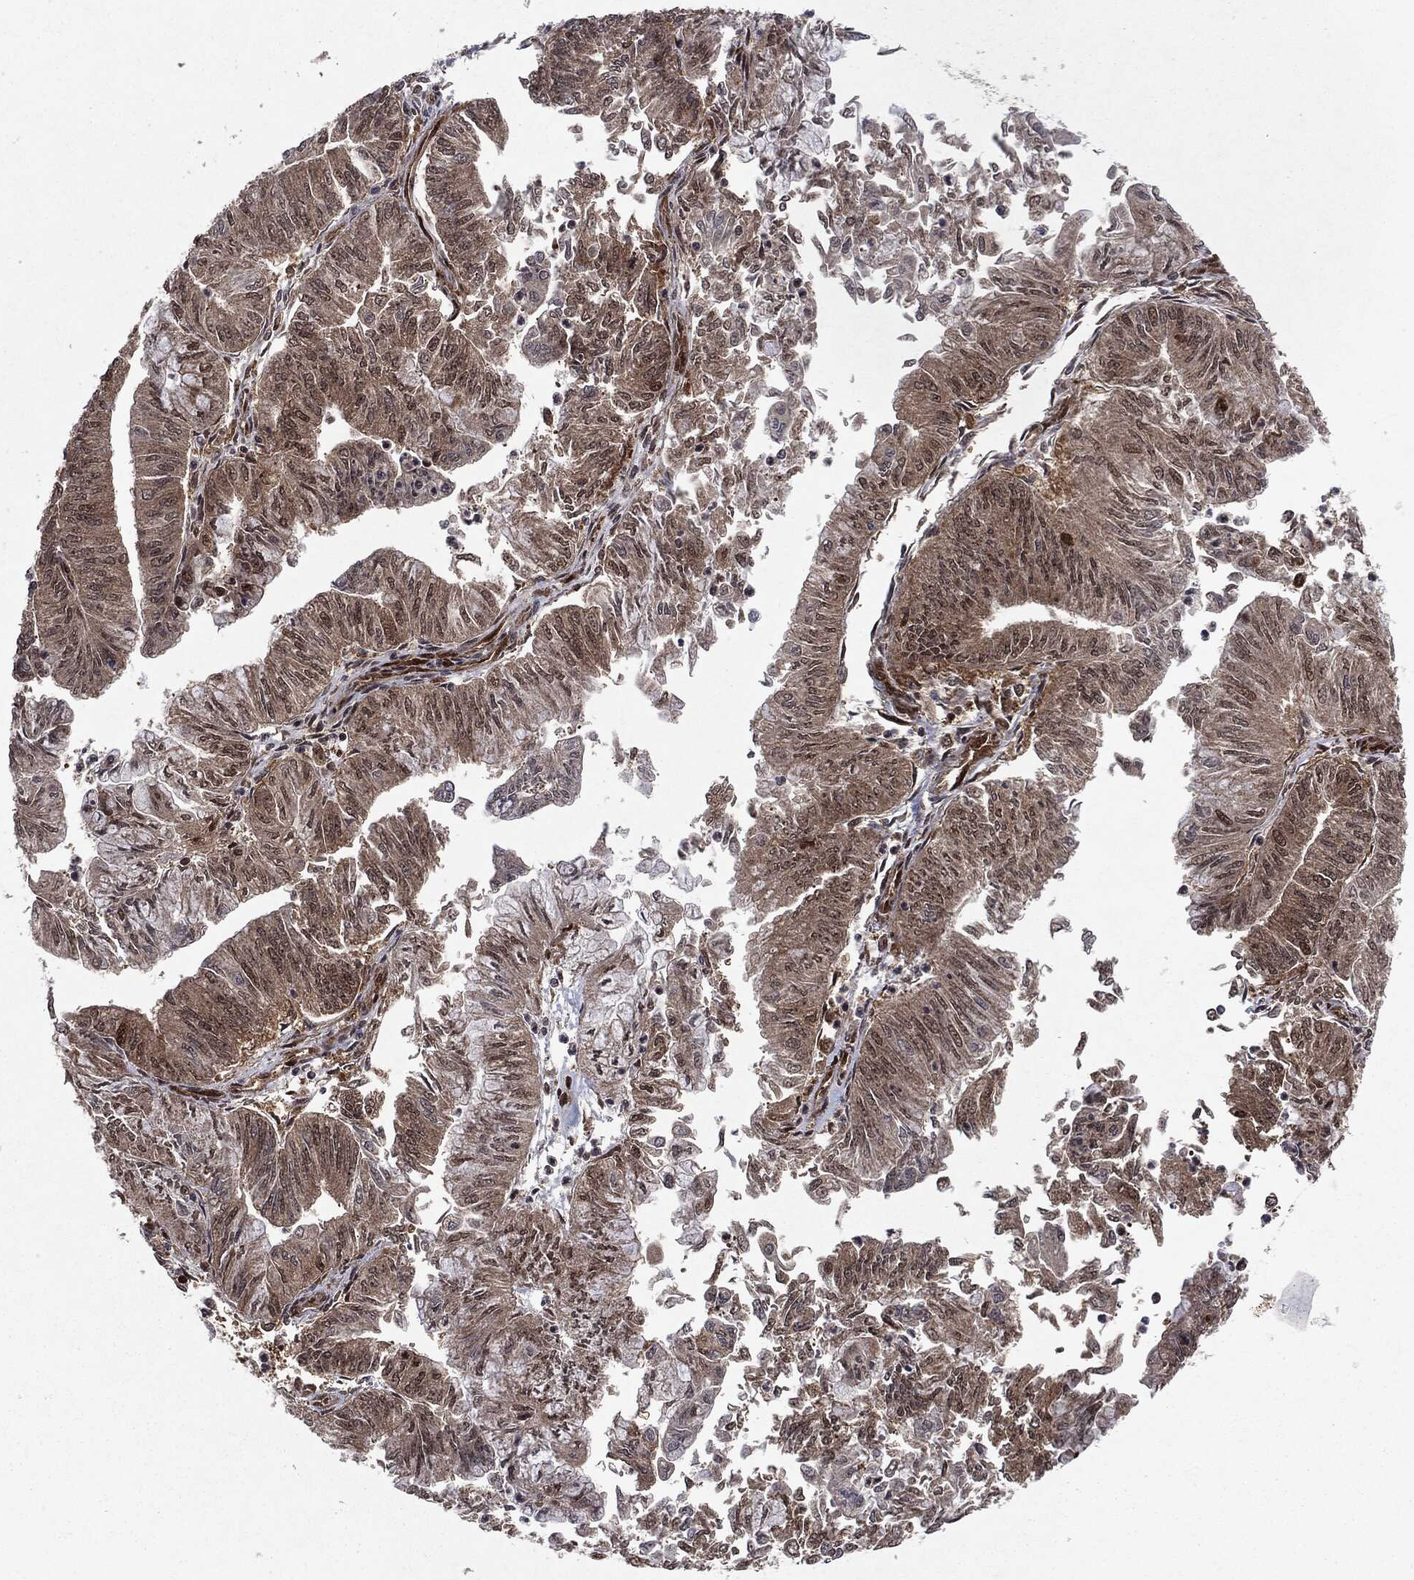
{"staining": {"intensity": "weak", "quantity": "25%-75%", "location": "cytoplasmic/membranous"}, "tissue": "endometrial cancer", "cell_type": "Tumor cells", "image_type": "cancer", "snomed": [{"axis": "morphology", "description": "Adenocarcinoma, NOS"}, {"axis": "topography", "description": "Endometrium"}], "caption": "A brown stain highlights weak cytoplasmic/membranous positivity of a protein in endometrial adenocarcinoma tumor cells.", "gene": "OTUB1", "patient": {"sex": "female", "age": 59}}